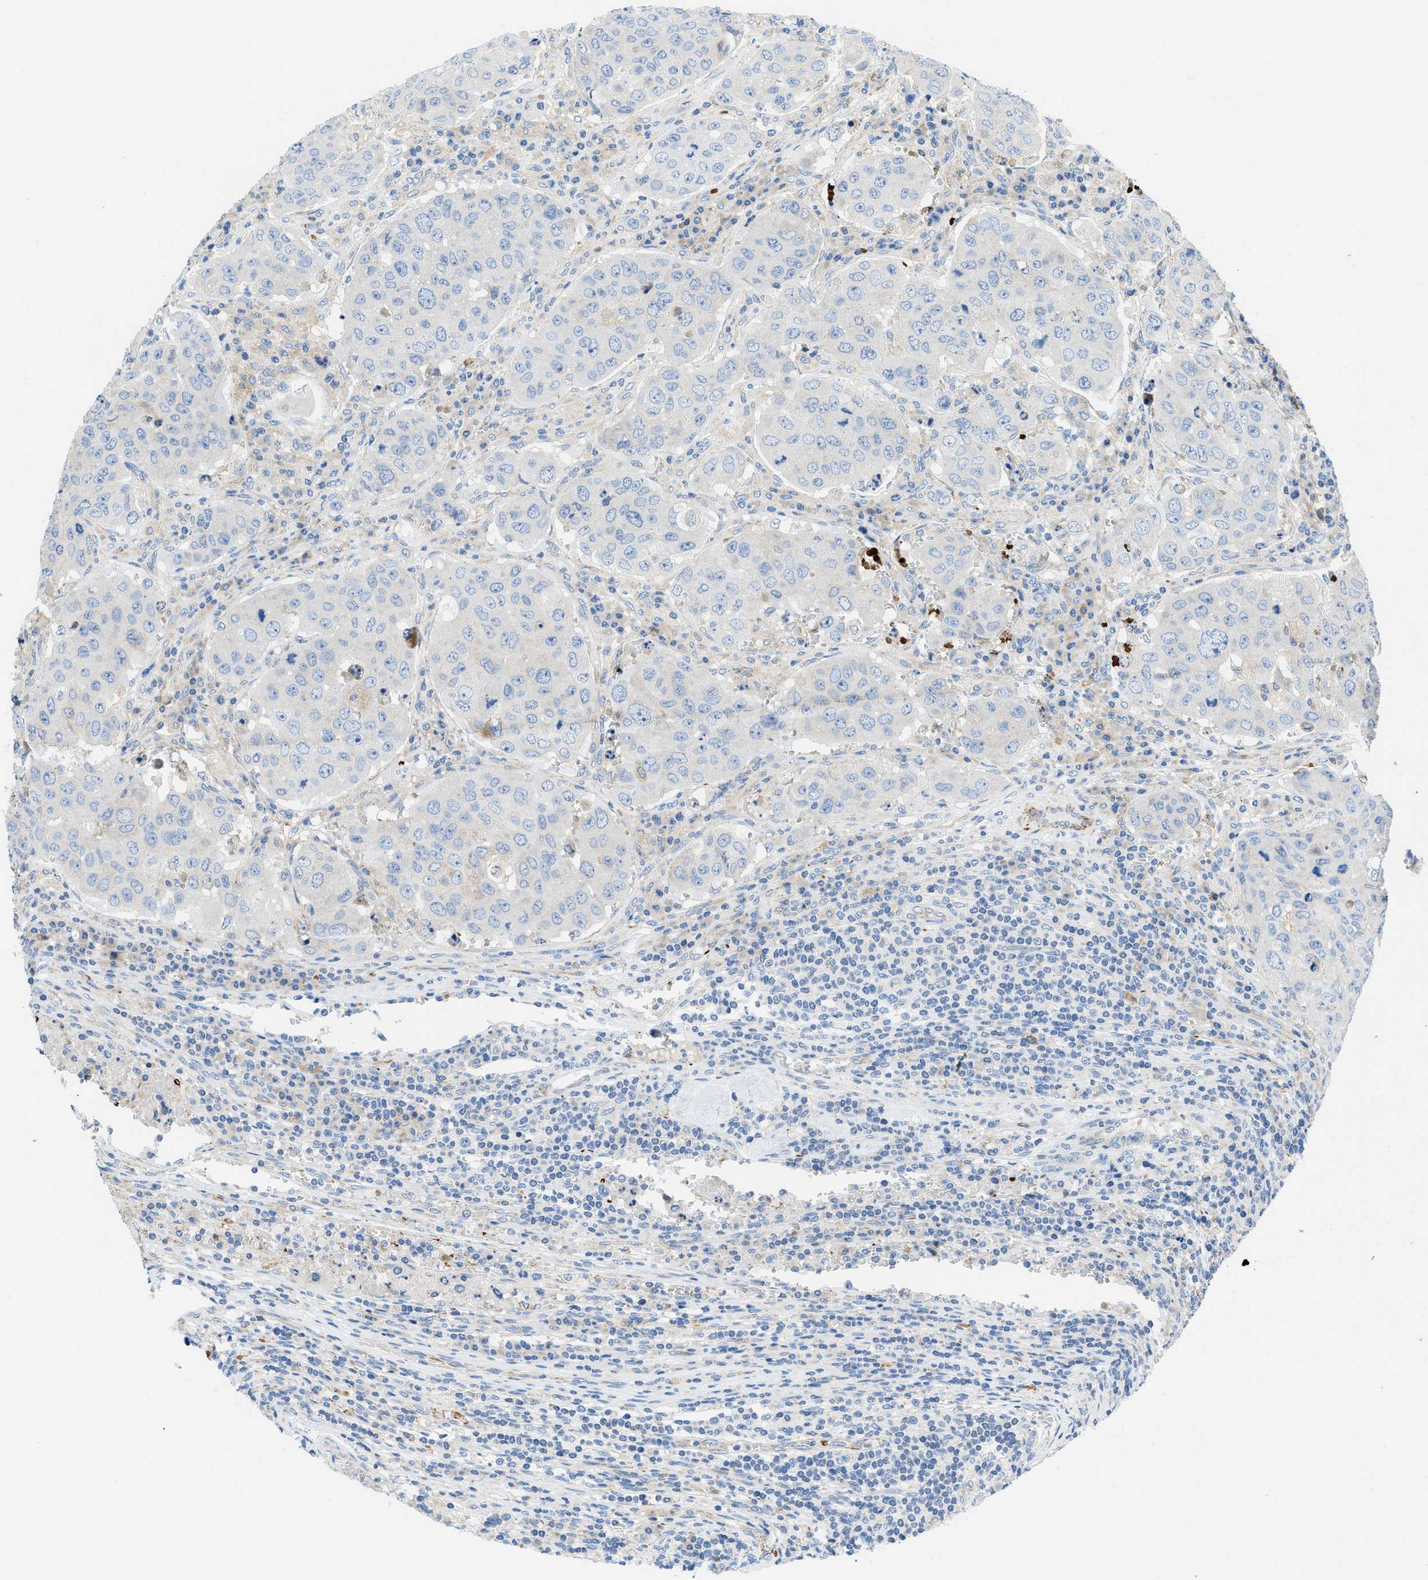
{"staining": {"intensity": "negative", "quantity": "none", "location": "none"}, "tissue": "urothelial cancer", "cell_type": "Tumor cells", "image_type": "cancer", "snomed": [{"axis": "morphology", "description": "Urothelial carcinoma, High grade"}, {"axis": "topography", "description": "Lymph node"}, {"axis": "topography", "description": "Urinary bladder"}], "caption": "Immunohistochemistry (IHC) histopathology image of neoplastic tissue: urothelial carcinoma (high-grade) stained with DAB displays no significant protein staining in tumor cells.", "gene": "ZNF831", "patient": {"sex": "male", "age": 51}}